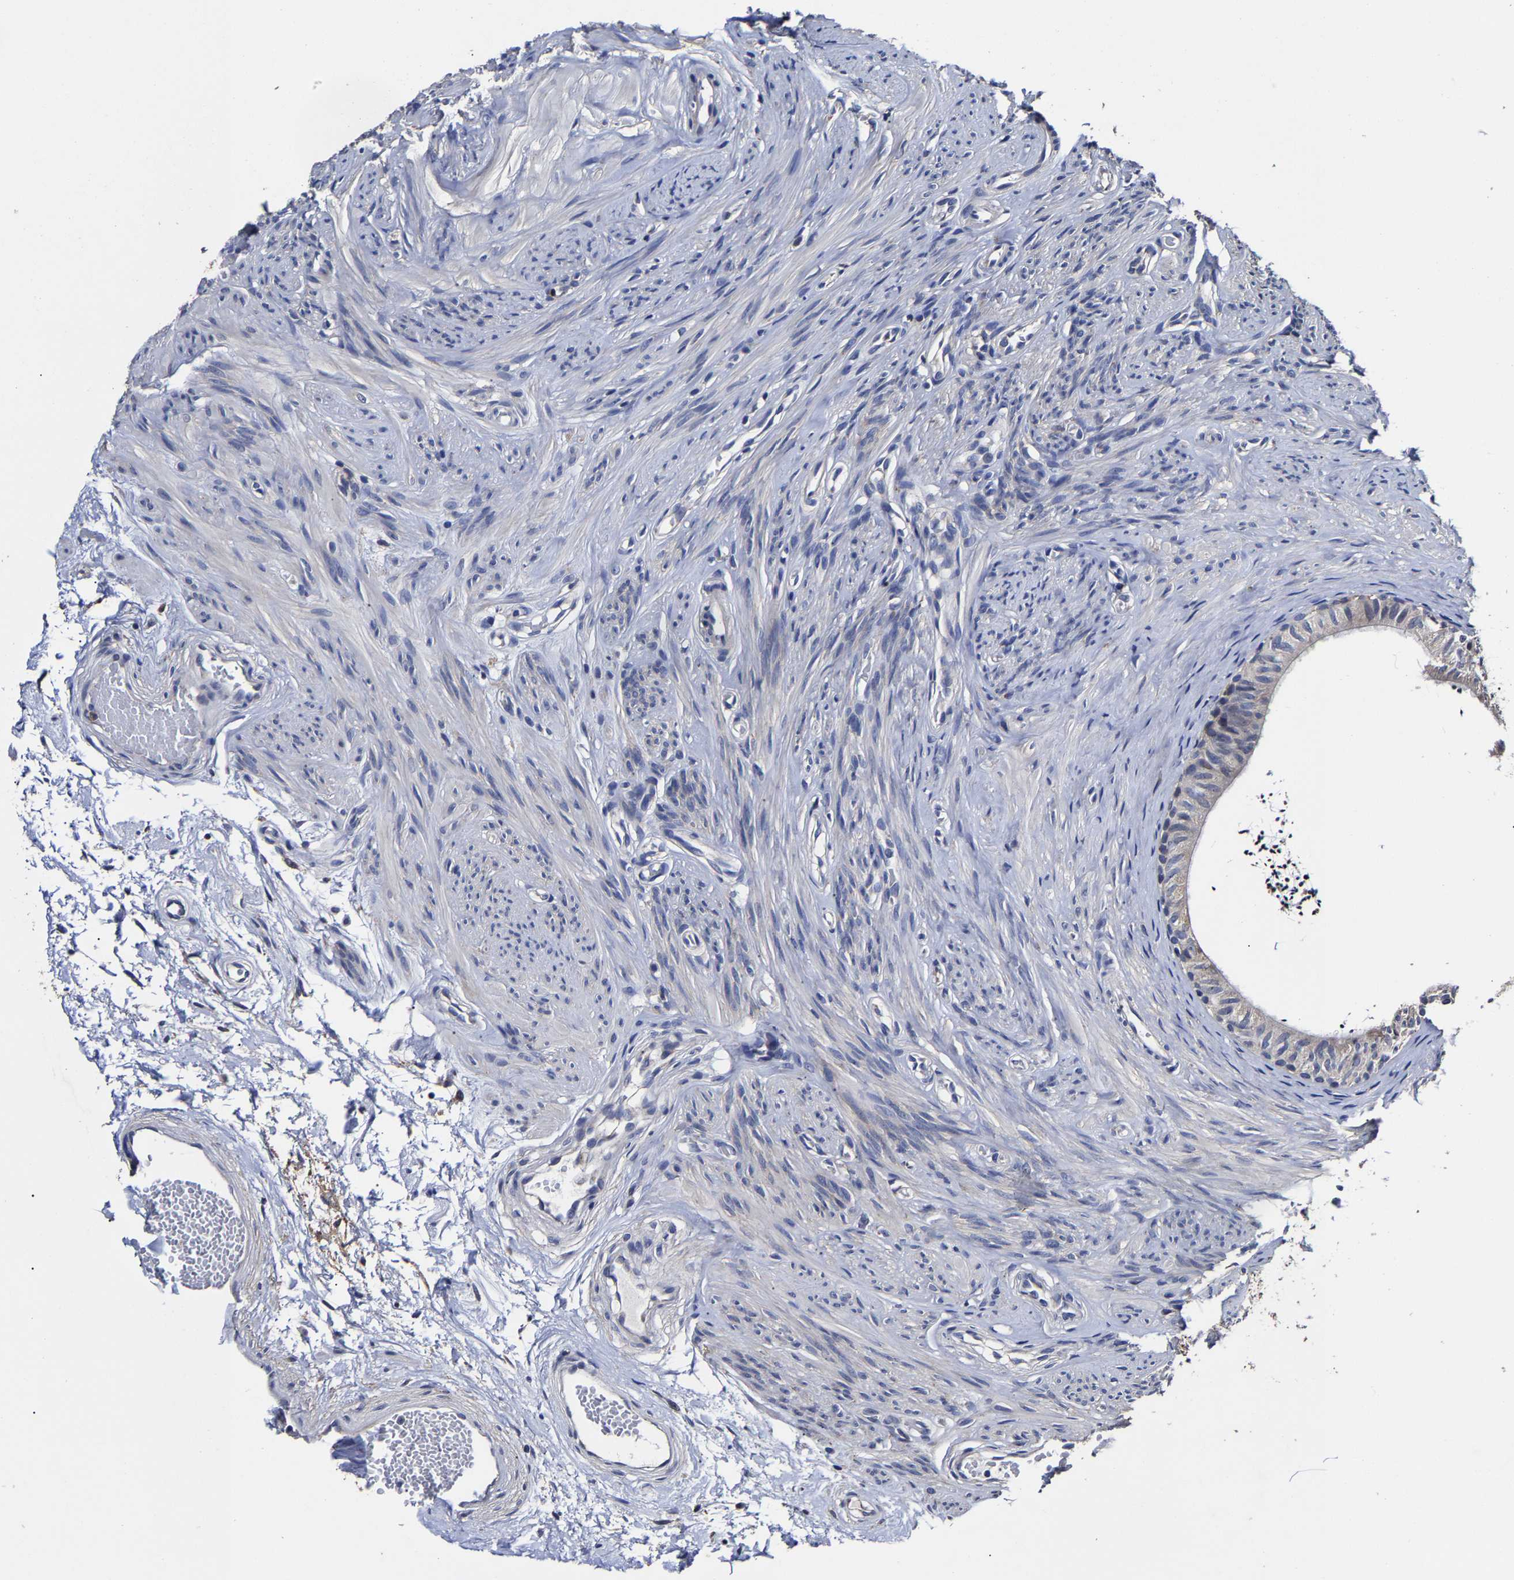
{"staining": {"intensity": "negative", "quantity": "none", "location": "none"}, "tissue": "epididymis", "cell_type": "Glandular cells", "image_type": "normal", "snomed": [{"axis": "morphology", "description": "Normal tissue, NOS"}, {"axis": "topography", "description": "Epididymis"}], "caption": "High magnification brightfield microscopy of normal epididymis stained with DAB (brown) and counterstained with hematoxylin (blue): glandular cells show no significant expression.", "gene": "AASS", "patient": {"sex": "male", "age": 56}}